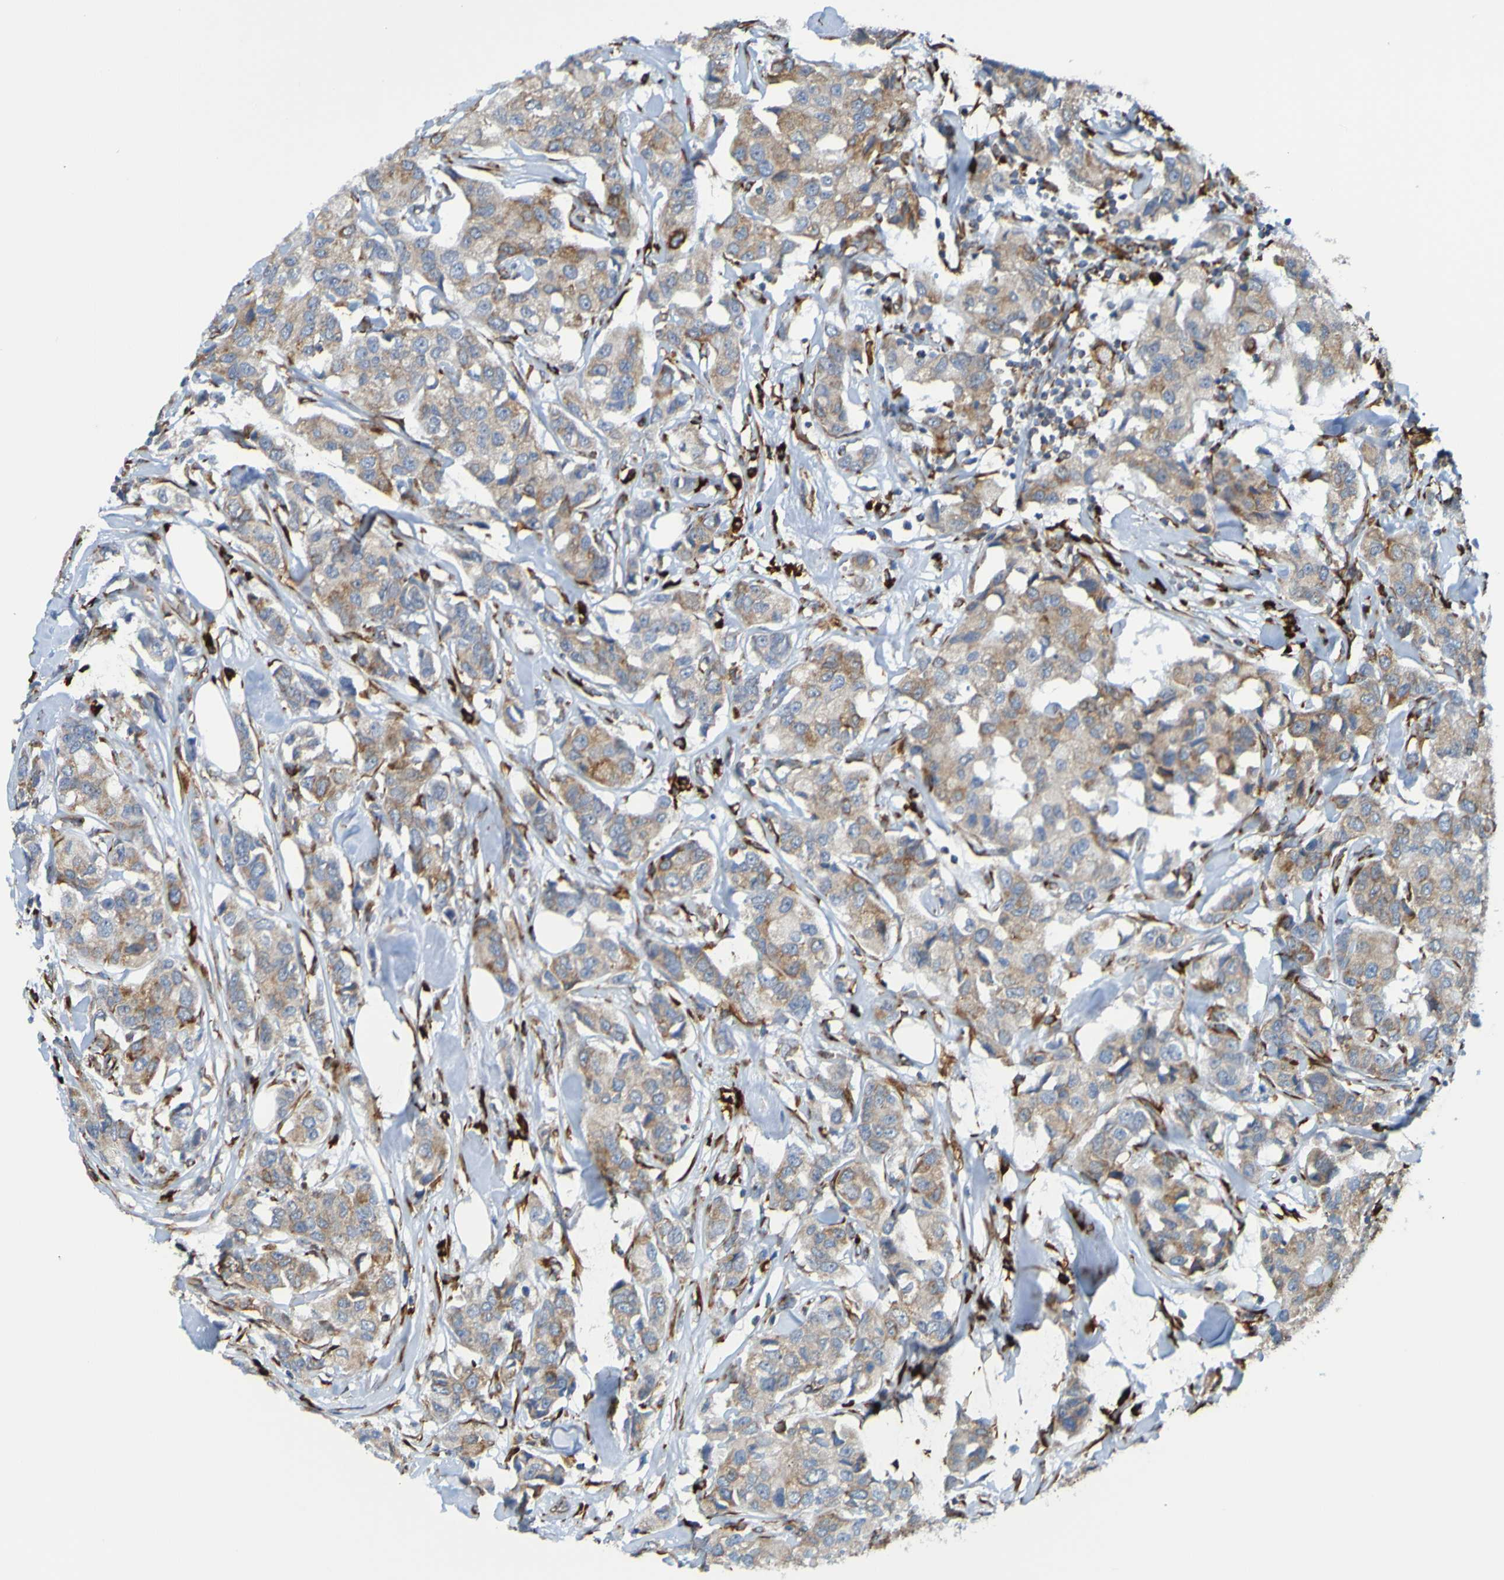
{"staining": {"intensity": "weak", "quantity": ">75%", "location": "cytoplasmic/membranous"}, "tissue": "breast cancer", "cell_type": "Tumor cells", "image_type": "cancer", "snomed": [{"axis": "morphology", "description": "Lobular carcinoma"}, {"axis": "topography", "description": "Breast"}], "caption": "The immunohistochemical stain highlights weak cytoplasmic/membranous staining in tumor cells of lobular carcinoma (breast) tissue.", "gene": "SSR1", "patient": {"sex": "female", "age": 57}}